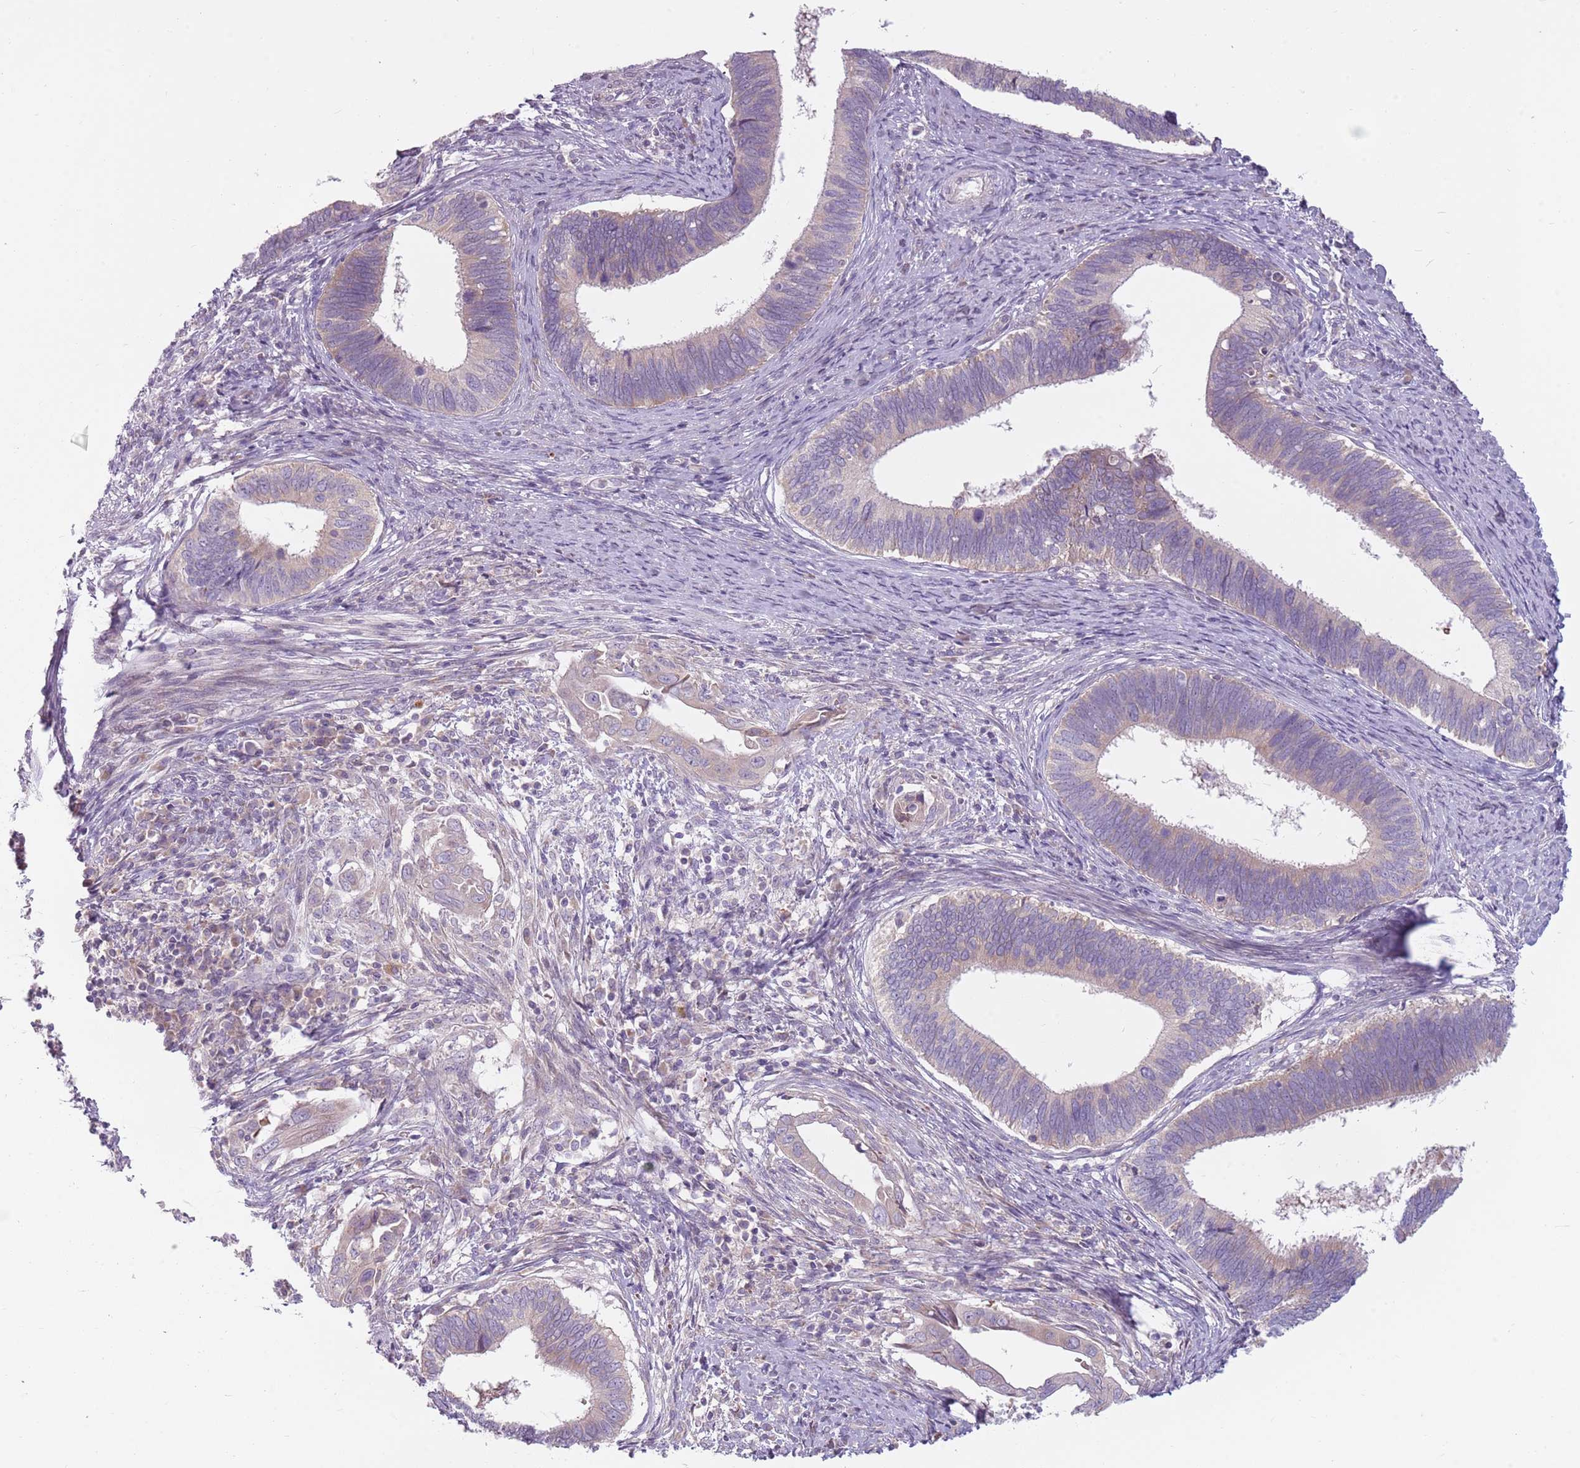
{"staining": {"intensity": "negative", "quantity": "none", "location": "none"}, "tissue": "cervical cancer", "cell_type": "Tumor cells", "image_type": "cancer", "snomed": [{"axis": "morphology", "description": "Adenocarcinoma, NOS"}, {"axis": "topography", "description": "Cervix"}], "caption": "Protein analysis of cervical cancer (adenocarcinoma) demonstrates no significant positivity in tumor cells. (Stains: DAB IHC with hematoxylin counter stain, Microscopy: brightfield microscopy at high magnification).", "gene": "HSPA14", "patient": {"sex": "female", "age": 42}}